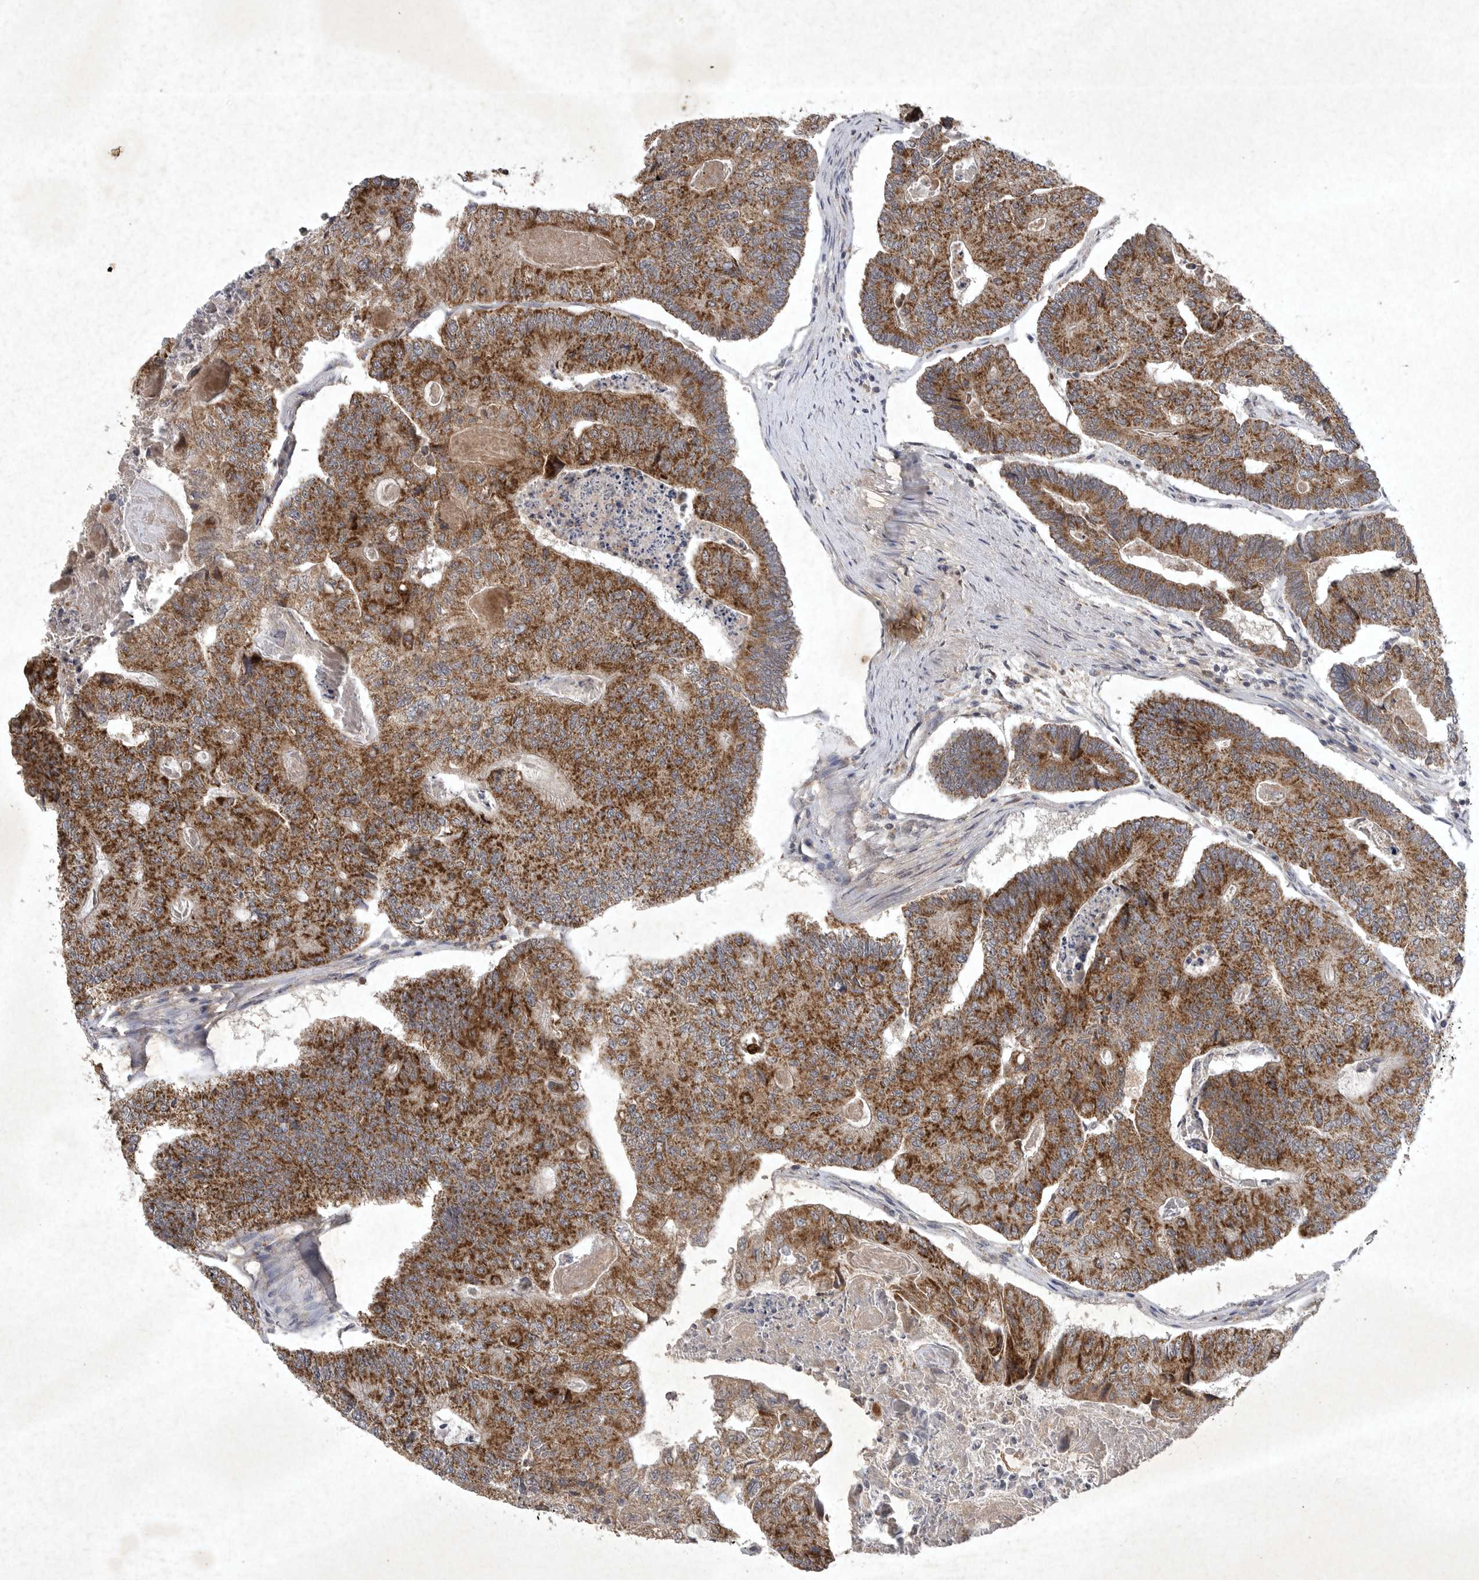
{"staining": {"intensity": "strong", "quantity": ">75%", "location": "cytoplasmic/membranous"}, "tissue": "colorectal cancer", "cell_type": "Tumor cells", "image_type": "cancer", "snomed": [{"axis": "morphology", "description": "Adenocarcinoma, NOS"}, {"axis": "topography", "description": "Colon"}], "caption": "Tumor cells exhibit strong cytoplasmic/membranous expression in approximately >75% of cells in colorectal adenocarcinoma.", "gene": "DDR1", "patient": {"sex": "female", "age": 67}}